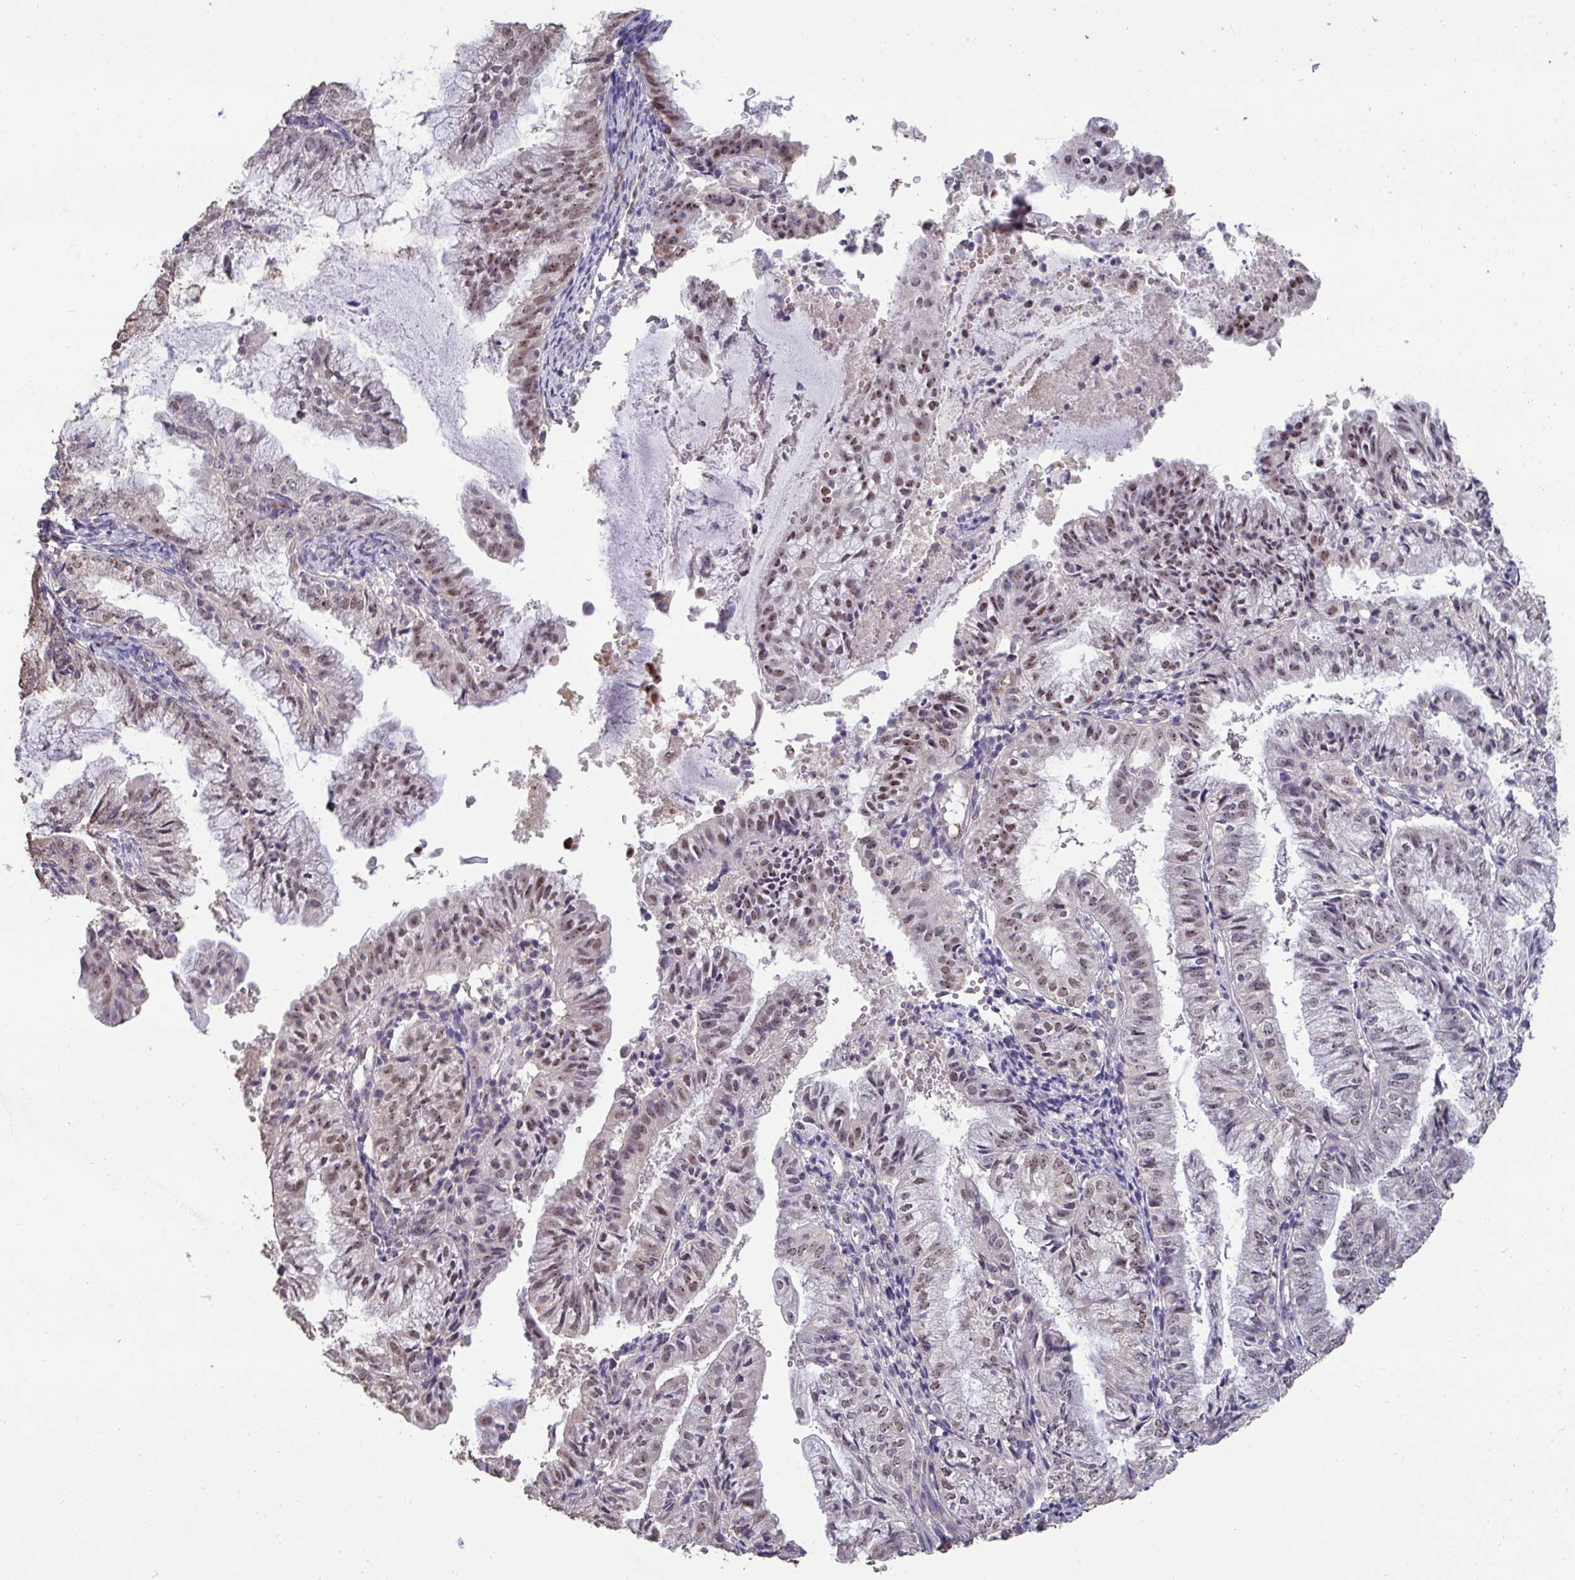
{"staining": {"intensity": "weak", "quantity": ">75%", "location": "cytoplasmic/membranous,nuclear"}, "tissue": "endometrial cancer", "cell_type": "Tumor cells", "image_type": "cancer", "snomed": [{"axis": "morphology", "description": "Adenocarcinoma, NOS"}, {"axis": "topography", "description": "Endometrium"}], "caption": "This is a photomicrograph of immunohistochemistry staining of endometrial cancer (adenocarcinoma), which shows weak positivity in the cytoplasmic/membranous and nuclear of tumor cells.", "gene": "SENP3", "patient": {"sex": "female", "age": 55}}